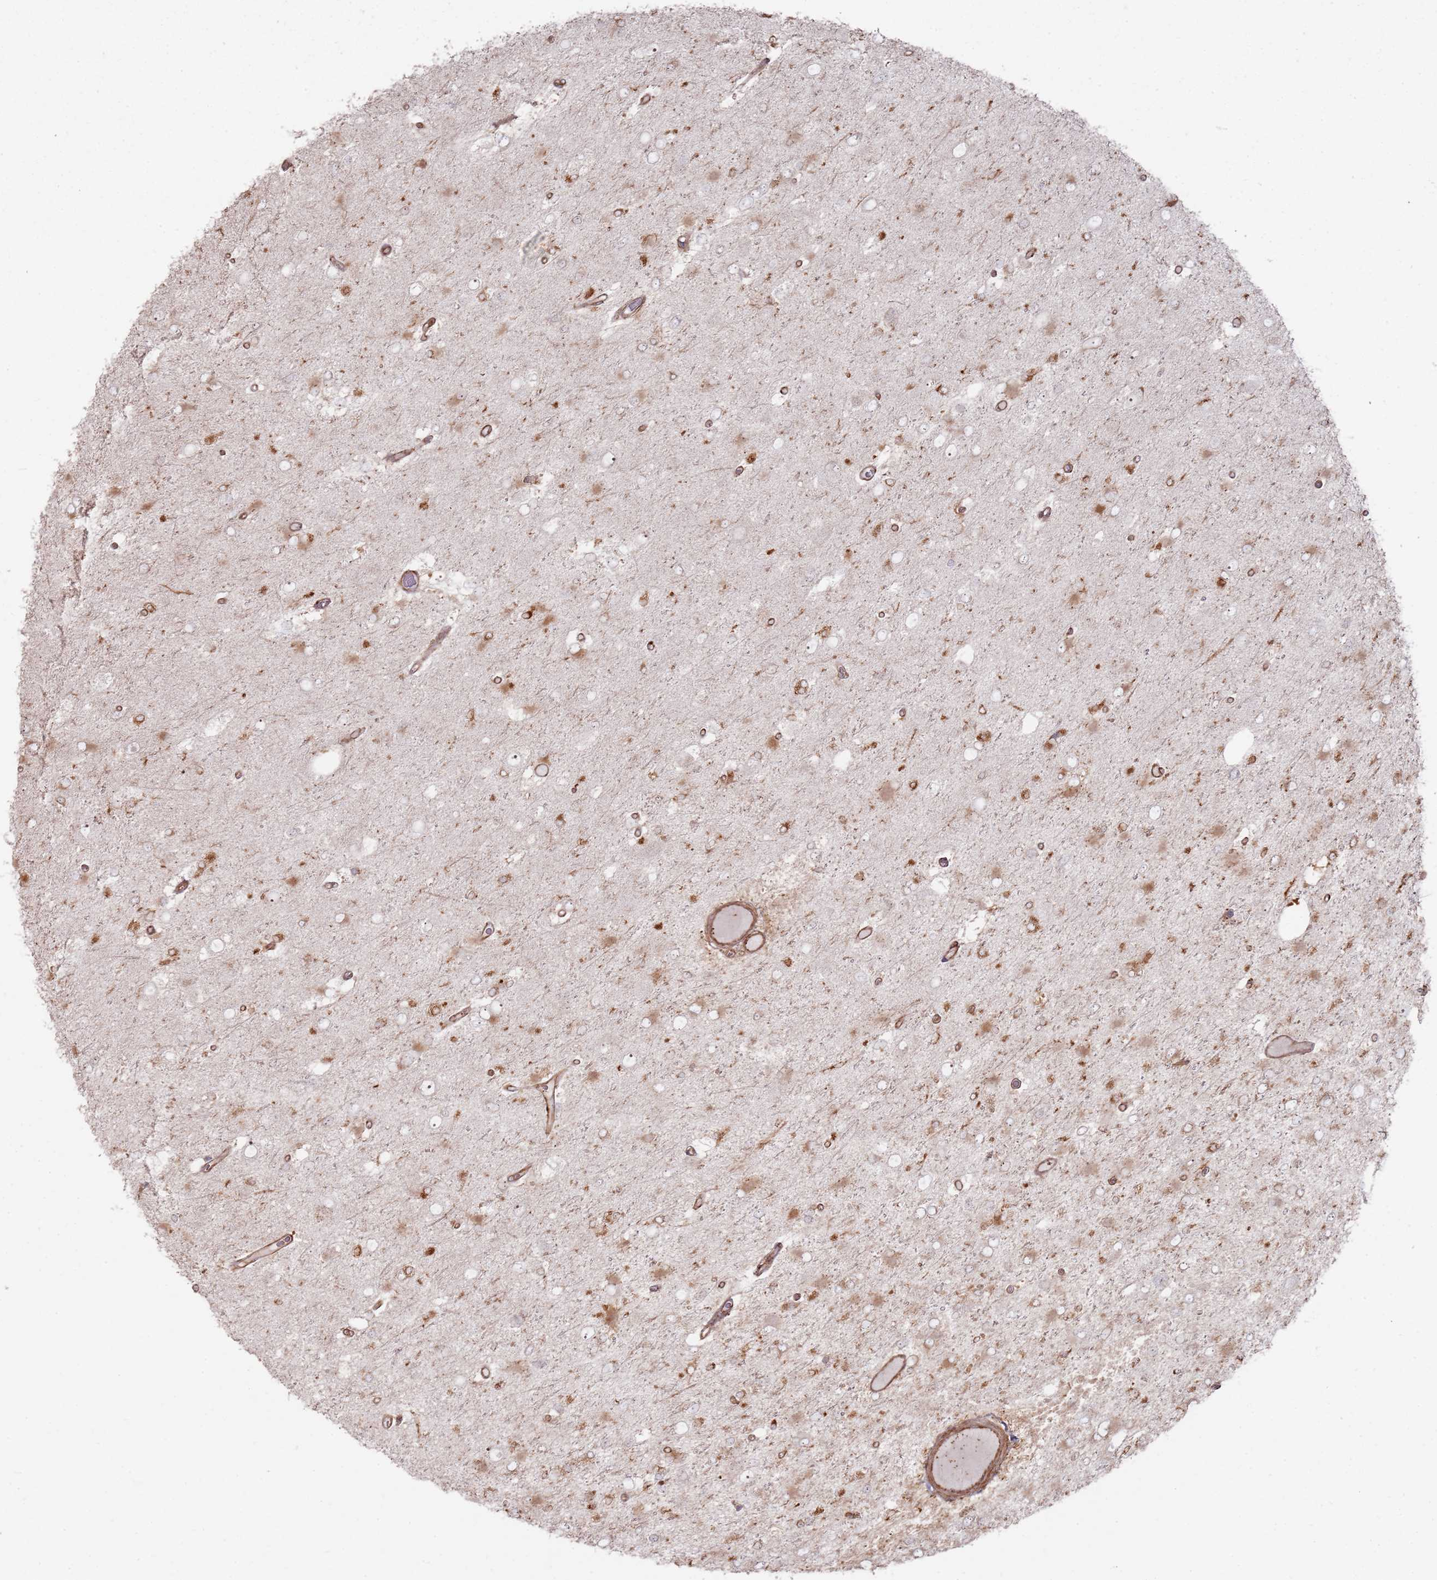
{"staining": {"intensity": "moderate", "quantity": "25%-75%", "location": "cytoplasmic/membranous"}, "tissue": "glioma", "cell_type": "Tumor cells", "image_type": "cancer", "snomed": [{"axis": "morphology", "description": "Glioma, malignant, High grade"}, {"axis": "topography", "description": "Brain"}], "caption": "Immunohistochemical staining of human glioma reveals moderate cytoplasmic/membranous protein positivity in approximately 25%-75% of tumor cells.", "gene": "PHF21A", "patient": {"sex": "male", "age": 53}}